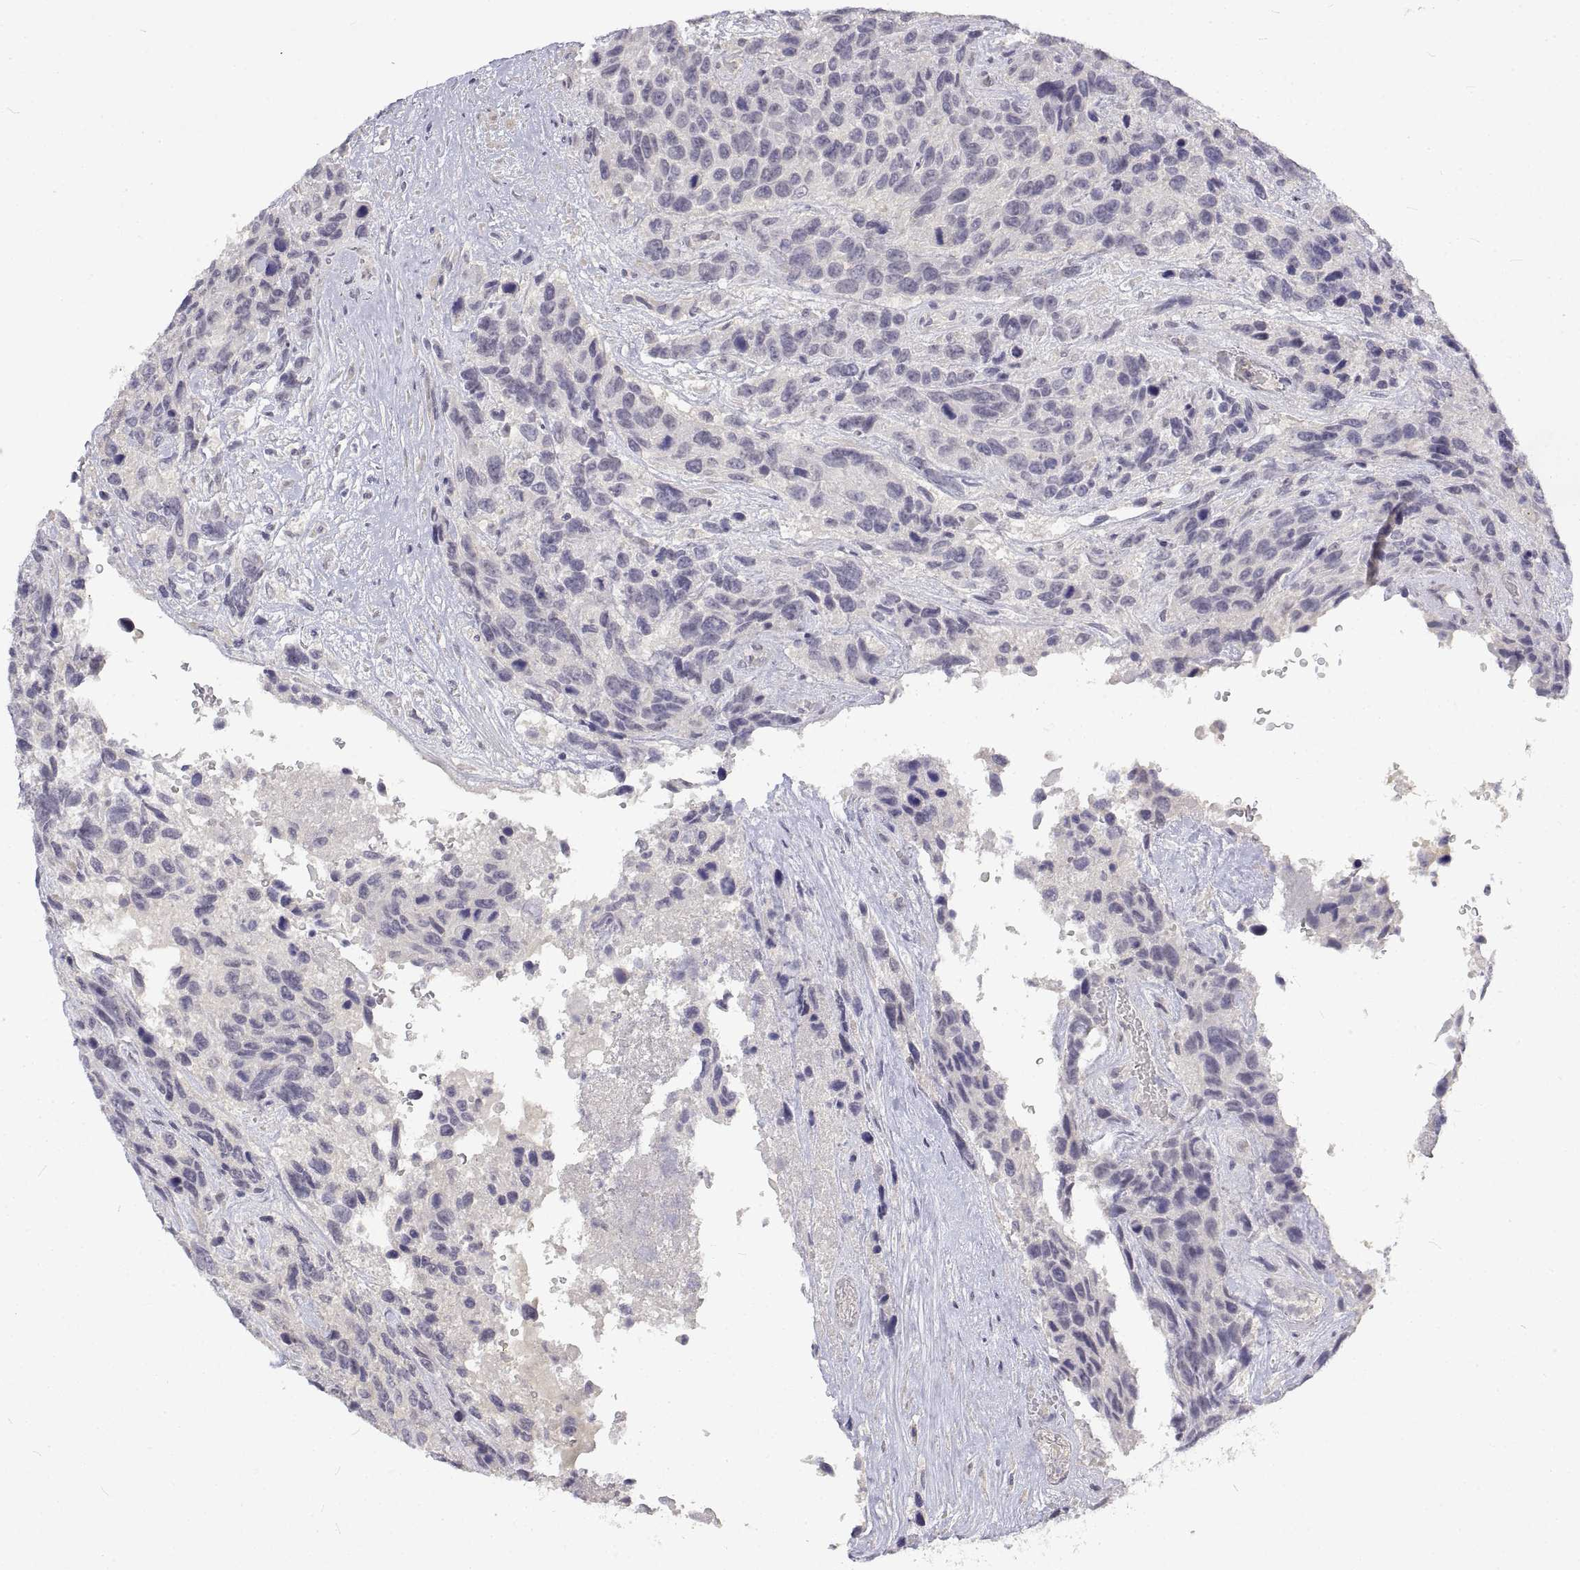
{"staining": {"intensity": "negative", "quantity": "none", "location": "none"}, "tissue": "urothelial cancer", "cell_type": "Tumor cells", "image_type": "cancer", "snomed": [{"axis": "morphology", "description": "Urothelial carcinoma, High grade"}, {"axis": "topography", "description": "Urinary bladder"}], "caption": "Immunohistochemical staining of human urothelial cancer shows no significant staining in tumor cells.", "gene": "ANO2", "patient": {"sex": "female", "age": 70}}